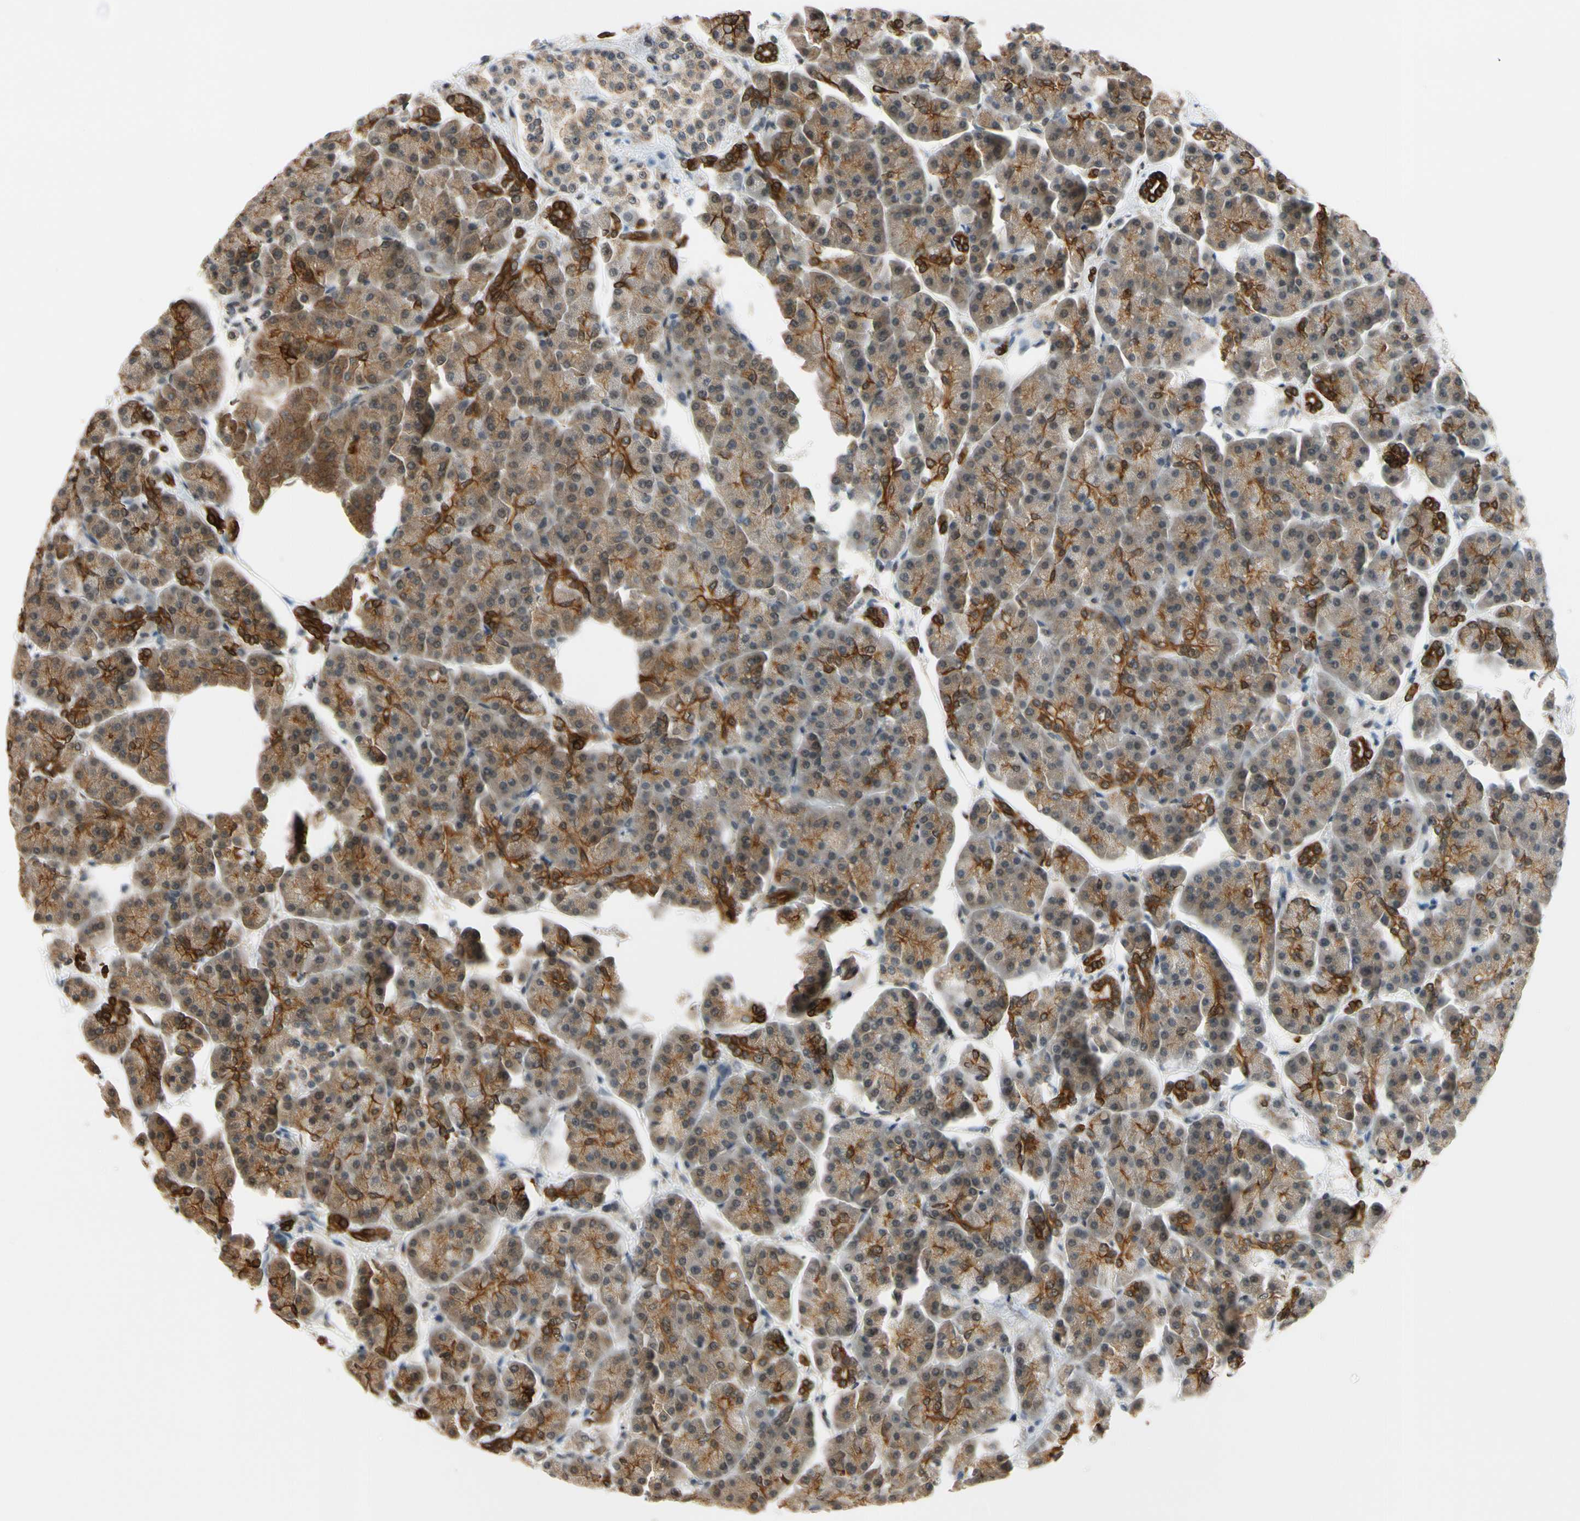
{"staining": {"intensity": "weak", "quantity": ">75%", "location": "cytoplasmic/membranous"}, "tissue": "pancreas", "cell_type": "Exocrine glandular cells", "image_type": "normal", "snomed": [{"axis": "morphology", "description": "Normal tissue, NOS"}, {"axis": "topography", "description": "Pancreas"}], "caption": "Immunohistochemical staining of benign human pancreas displays weak cytoplasmic/membranous protein positivity in about >75% of exocrine glandular cells.", "gene": "TAF12", "patient": {"sex": "female", "age": 70}}